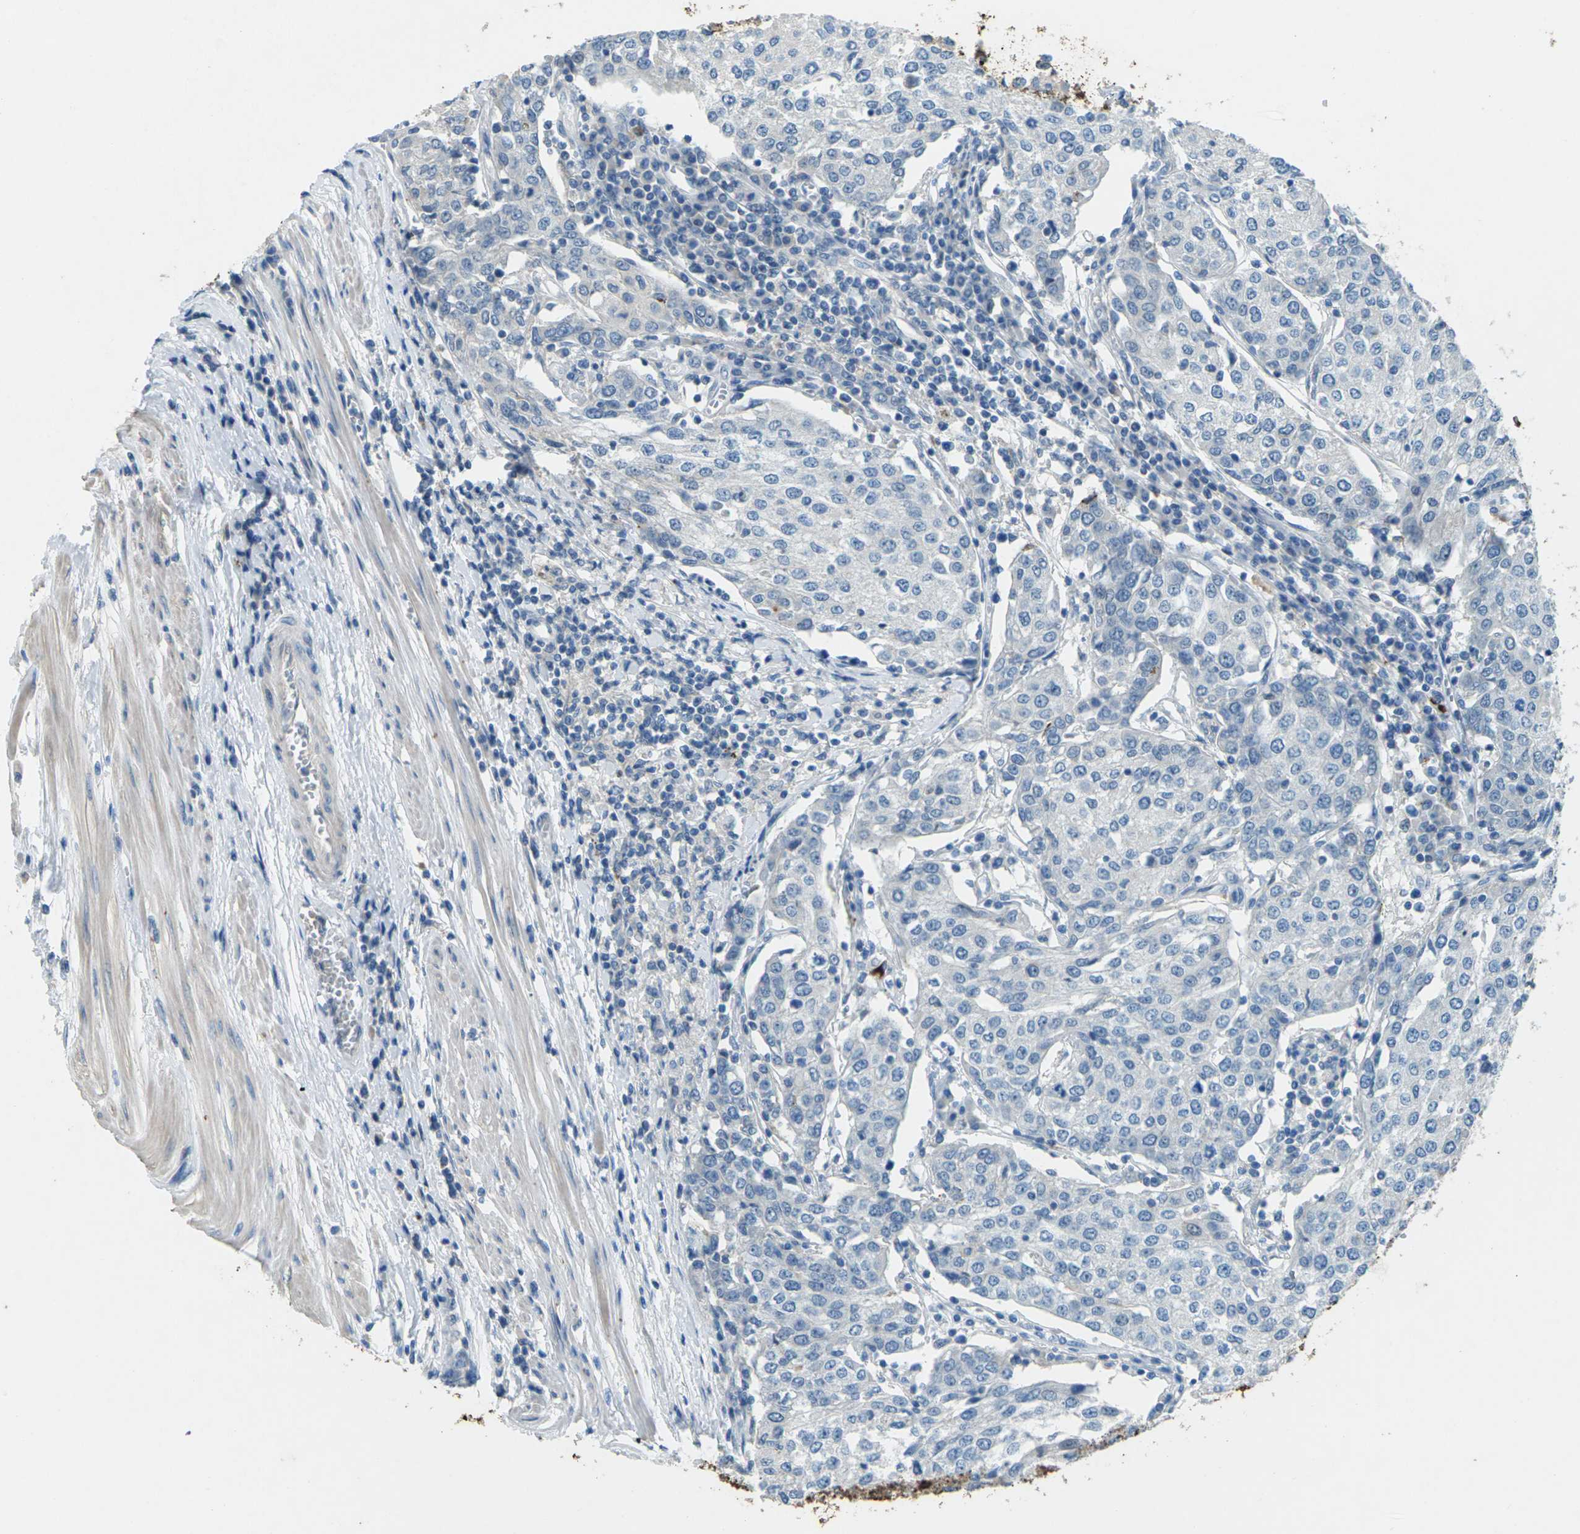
{"staining": {"intensity": "negative", "quantity": "none", "location": "none"}, "tissue": "urothelial cancer", "cell_type": "Tumor cells", "image_type": "cancer", "snomed": [{"axis": "morphology", "description": "Urothelial carcinoma, High grade"}, {"axis": "topography", "description": "Urinary bladder"}], "caption": "Protein analysis of urothelial cancer shows no significant staining in tumor cells.", "gene": "SIGLEC14", "patient": {"sex": "female", "age": 85}}